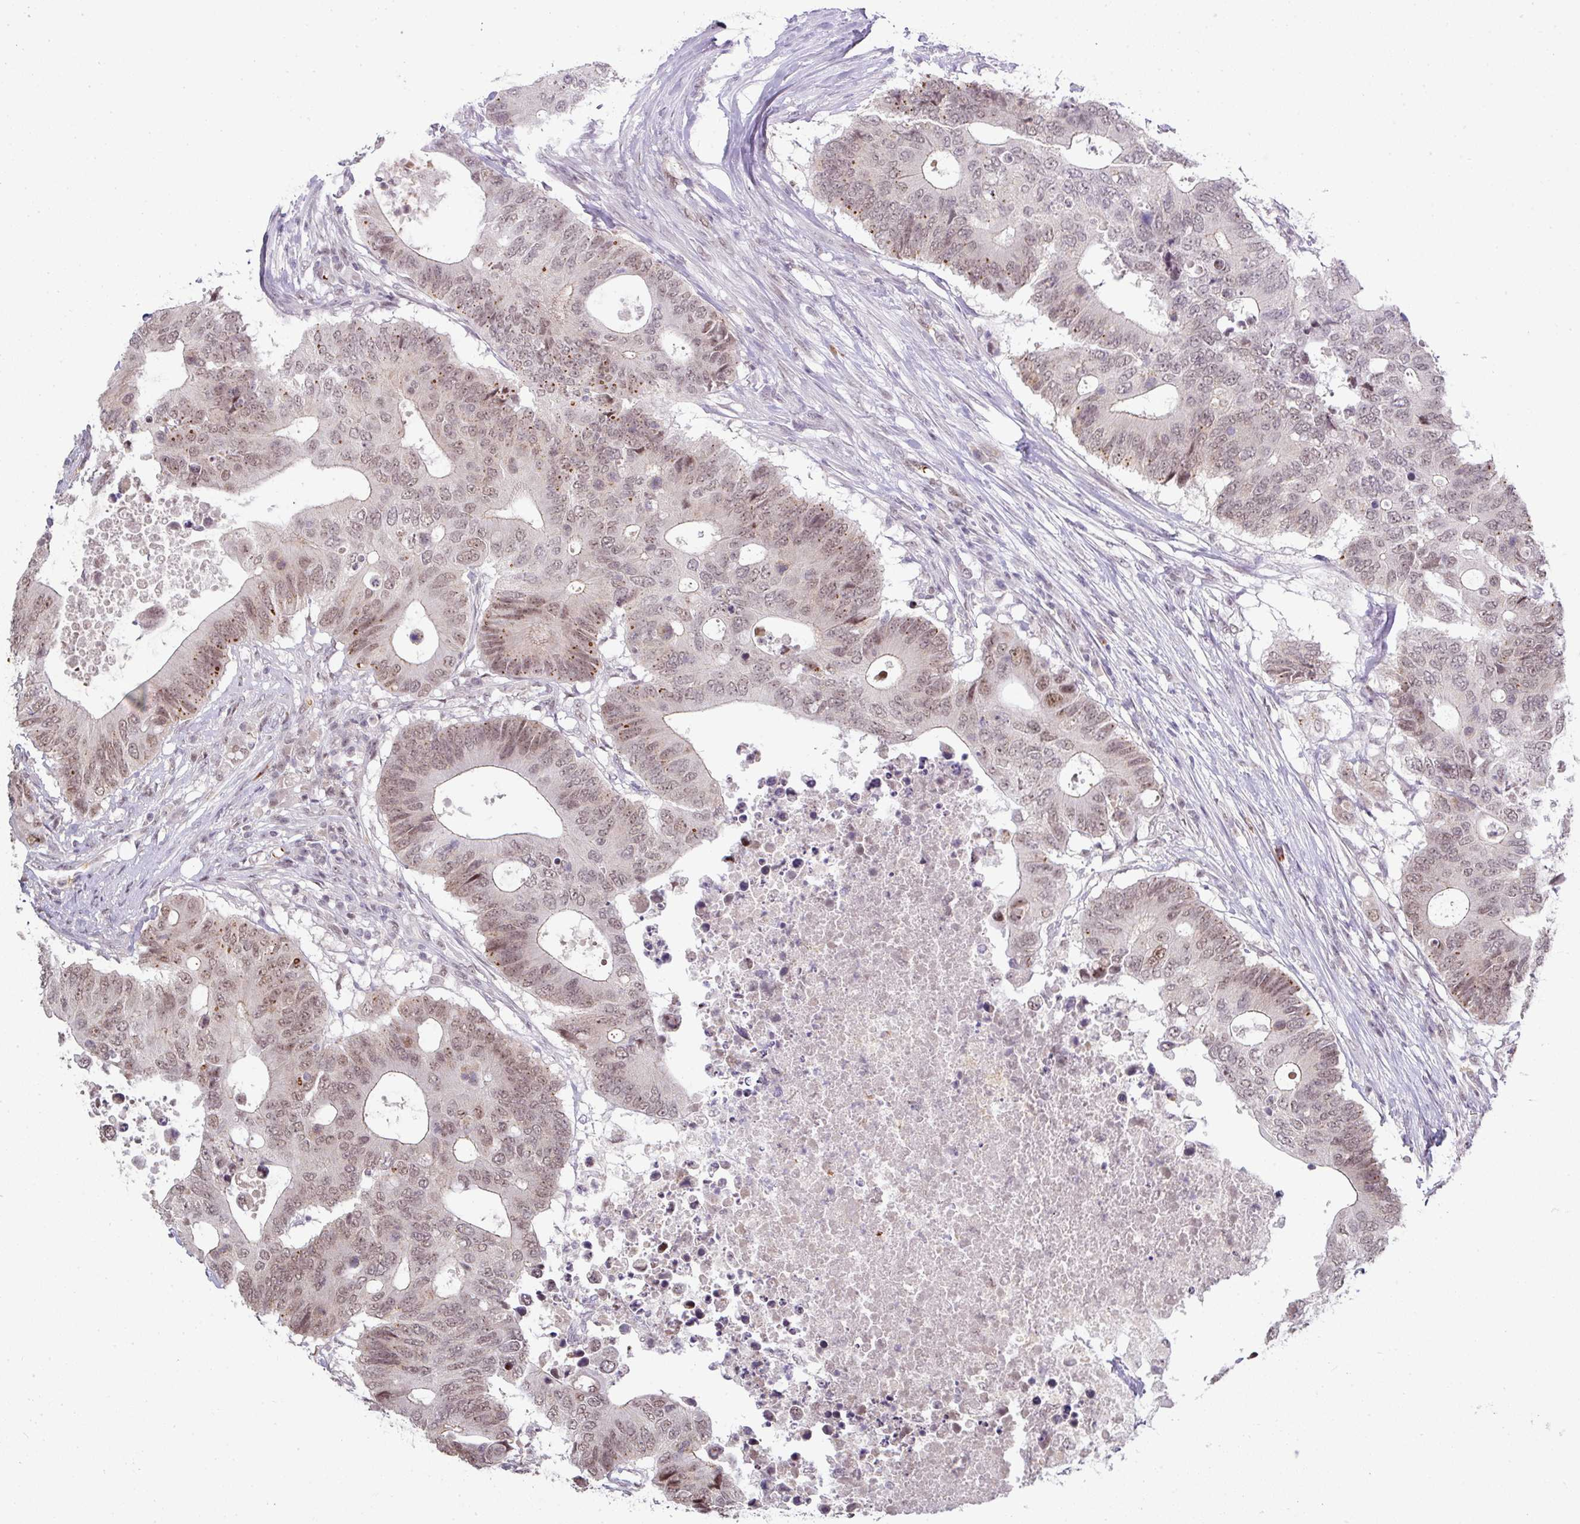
{"staining": {"intensity": "weak", "quantity": ">75%", "location": "nuclear"}, "tissue": "colorectal cancer", "cell_type": "Tumor cells", "image_type": "cancer", "snomed": [{"axis": "morphology", "description": "Adenocarcinoma, NOS"}, {"axis": "topography", "description": "Colon"}], "caption": "This histopathology image displays adenocarcinoma (colorectal) stained with immunohistochemistry to label a protein in brown. The nuclear of tumor cells show weak positivity for the protein. Nuclei are counter-stained blue.", "gene": "NEIL1", "patient": {"sex": "male", "age": 71}}